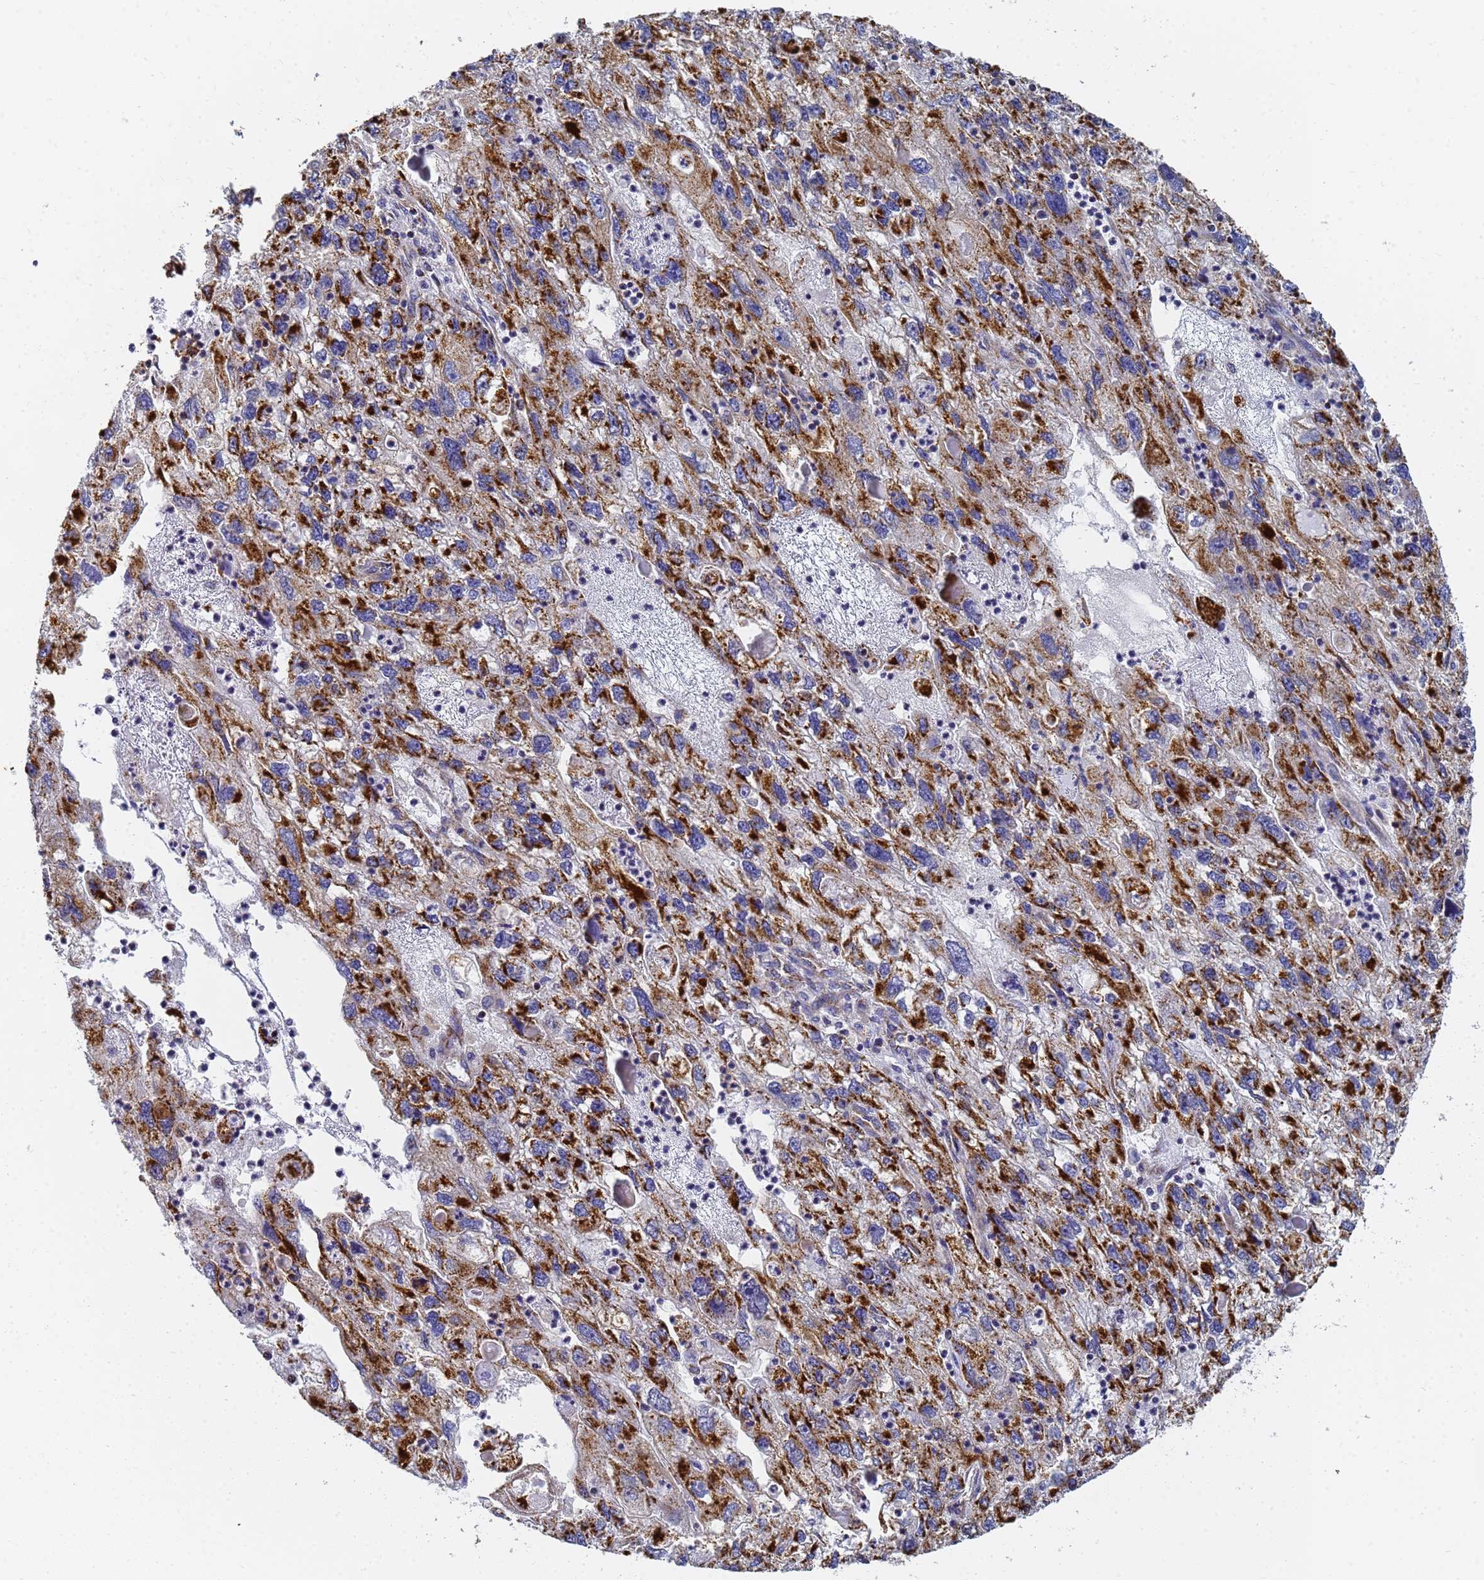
{"staining": {"intensity": "strong", "quantity": ">75%", "location": "cytoplasmic/membranous"}, "tissue": "endometrial cancer", "cell_type": "Tumor cells", "image_type": "cancer", "snomed": [{"axis": "morphology", "description": "Adenocarcinoma, NOS"}, {"axis": "topography", "description": "Endometrium"}], "caption": "Endometrial adenocarcinoma stained for a protein exhibits strong cytoplasmic/membranous positivity in tumor cells. Immunohistochemistry (ihc) stains the protein in brown and the nuclei are stained blue.", "gene": "CNIH4", "patient": {"sex": "female", "age": 49}}